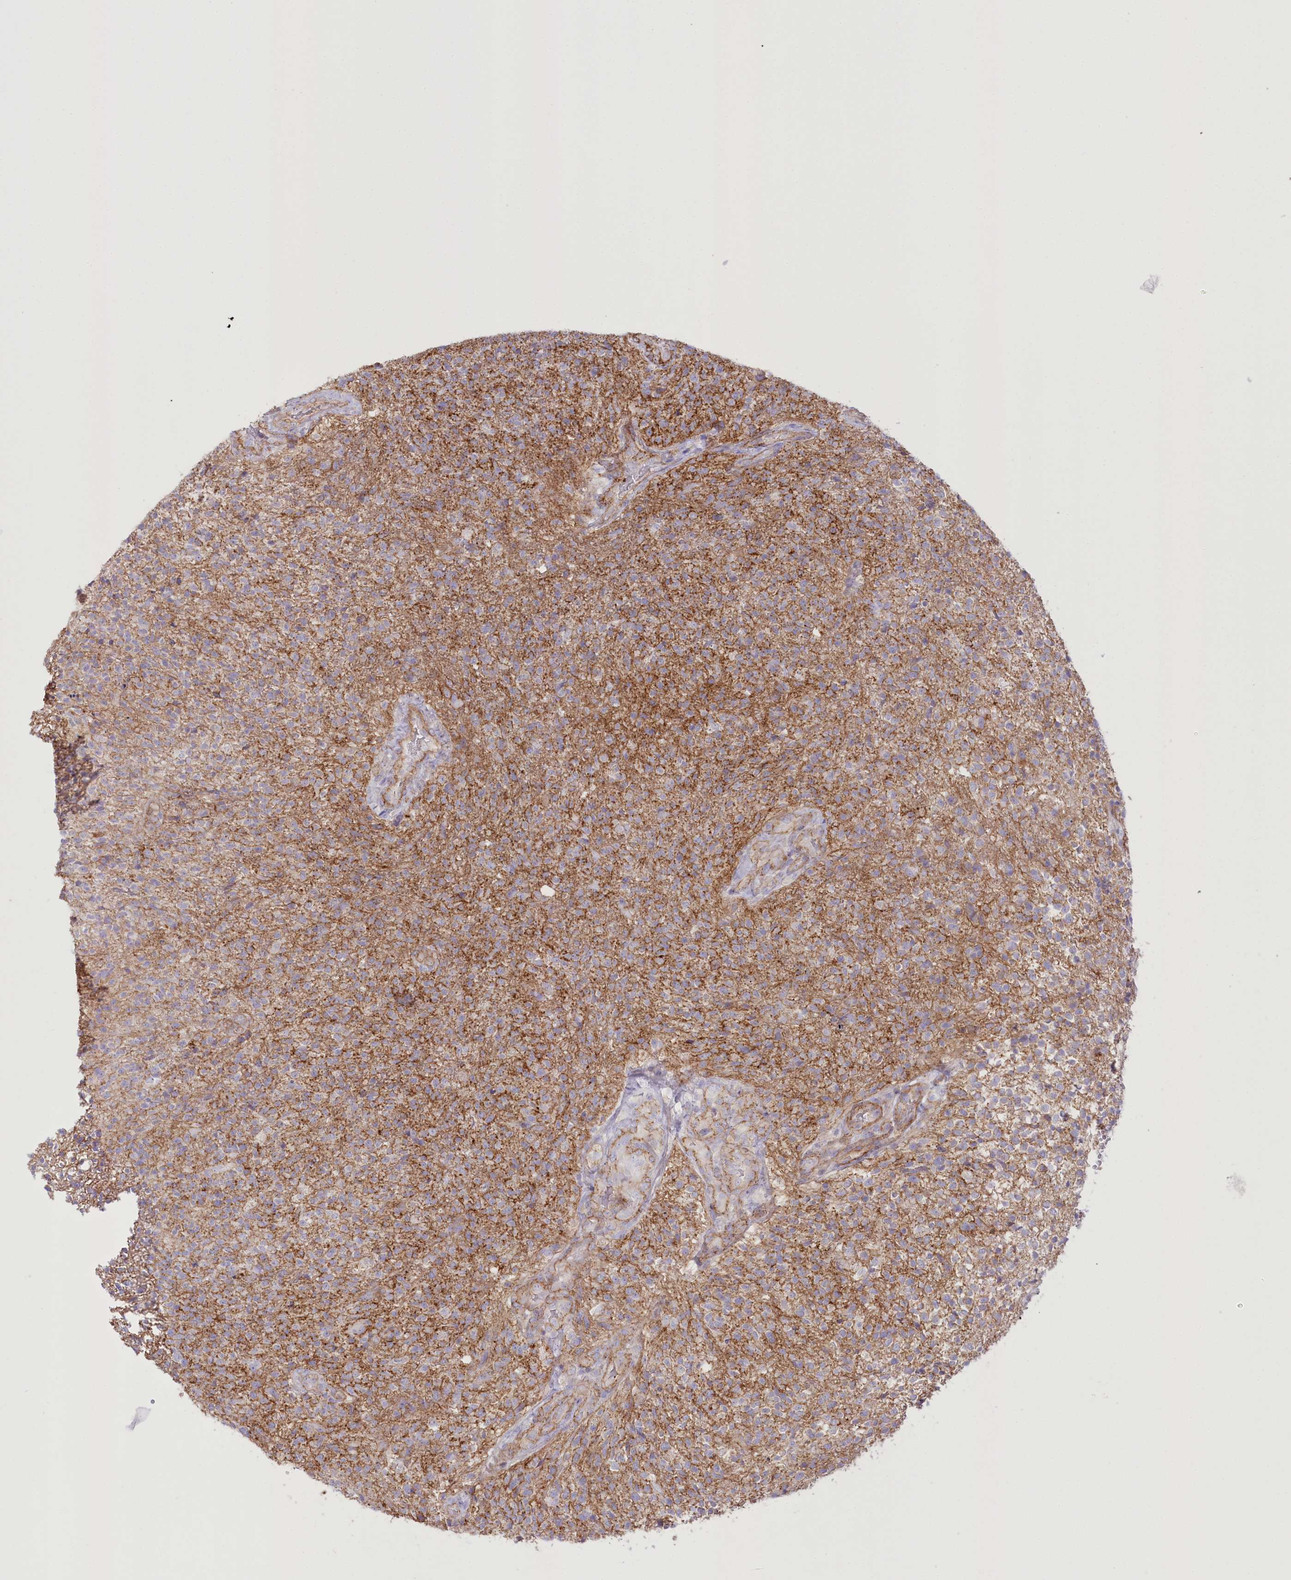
{"staining": {"intensity": "moderate", "quantity": ">75%", "location": "cytoplasmic/membranous"}, "tissue": "glioma", "cell_type": "Tumor cells", "image_type": "cancer", "snomed": [{"axis": "morphology", "description": "Glioma, malignant, High grade"}, {"axis": "topography", "description": "Brain"}], "caption": "The image exhibits staining of glioma, revealing moderate cytoplasmic/membranous protein staining (brown color) within tumor cells.", "gene": "FAM216A", "patient": {"sex": "male", "age": 56}}